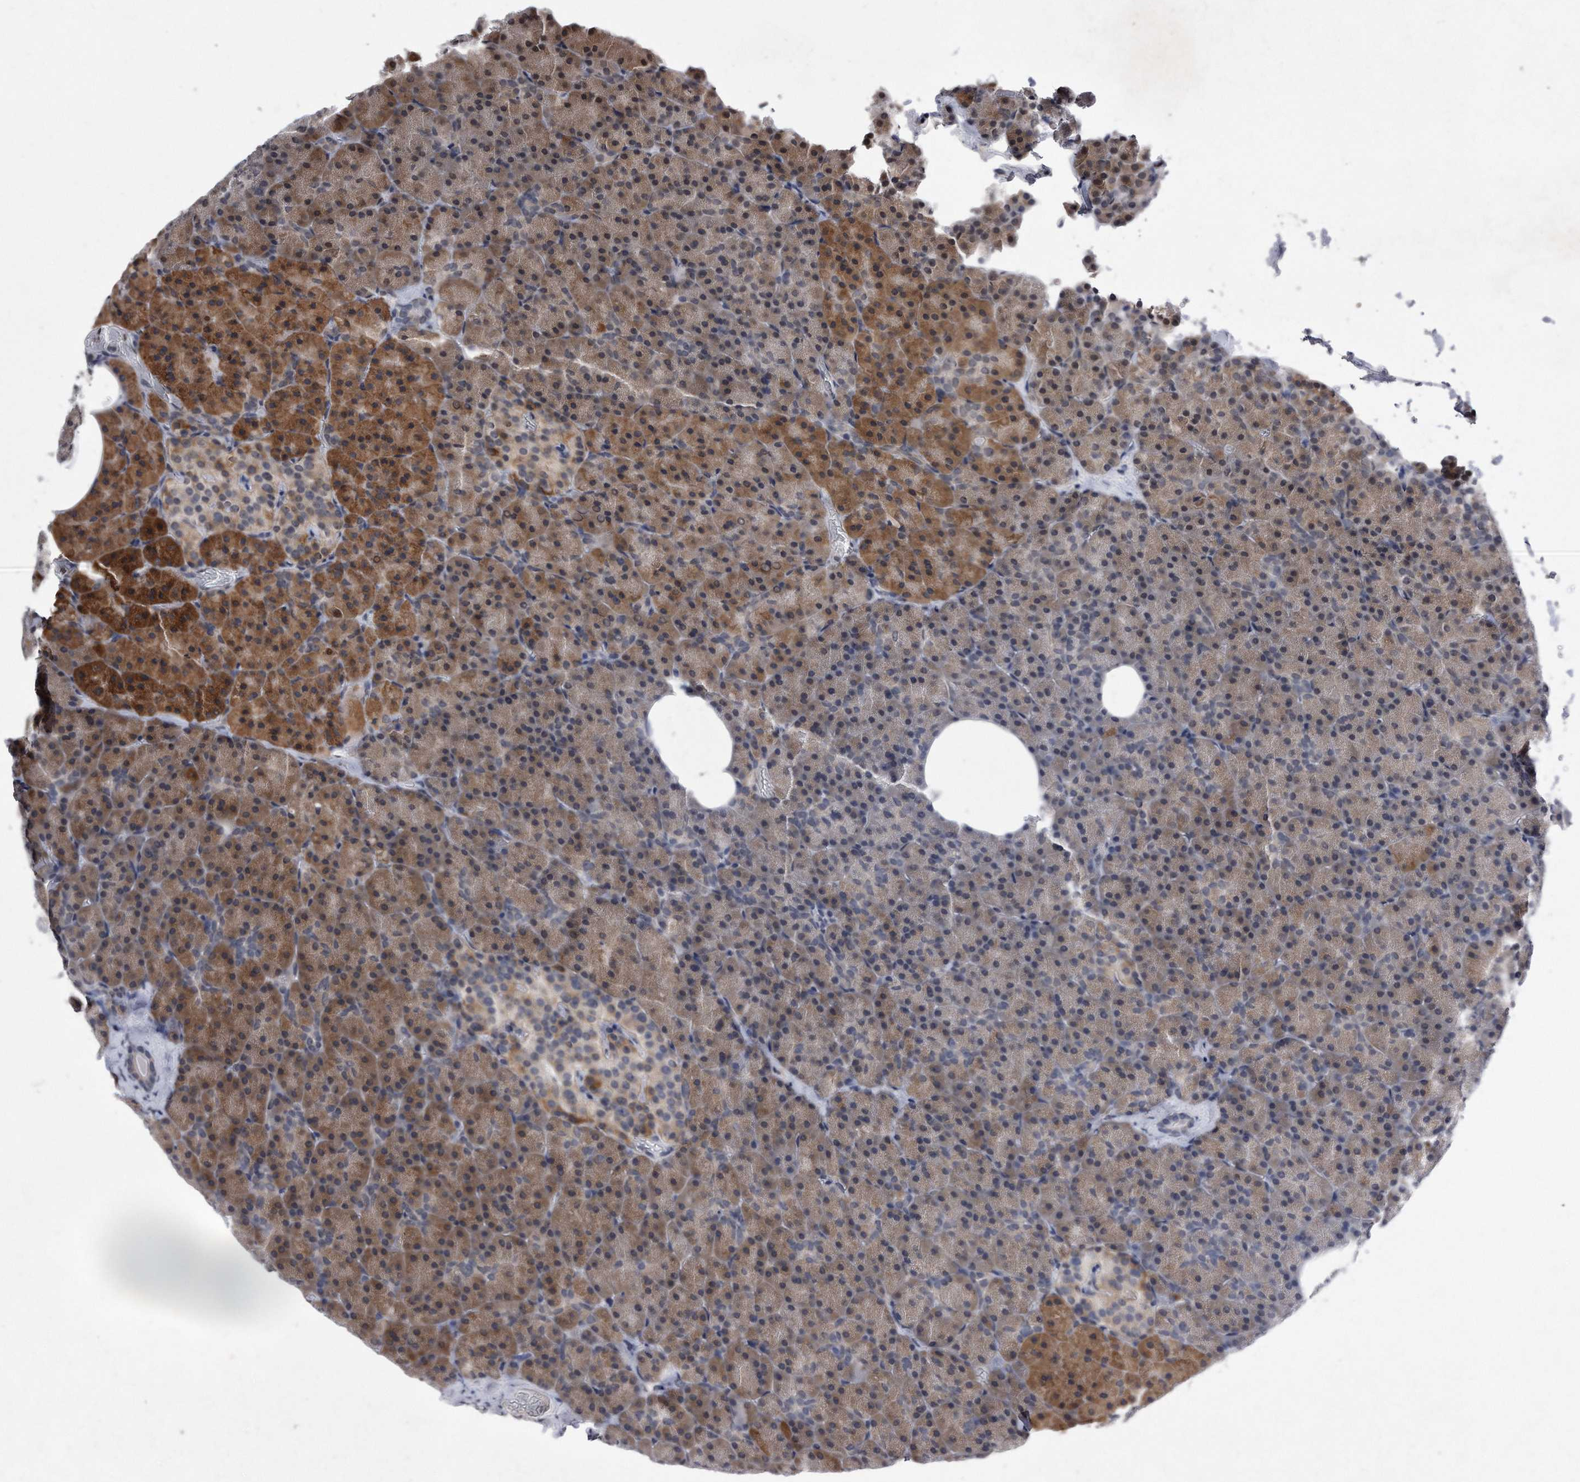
{"staining": {"intensity": "moderate", "quantity": "25%-75%", "location": "cytoplasmic/membranous"}, "tissue": "pancreas", "cell_type": "Exocrine glandular cells", "image_type": "normal", "snomed": [{"axis": "morphology", "description": "Normal tissue, NOS"}, {"axis": "morphology", "description": "Carcinoid, malignant, NOS"}, {"axis": "topography", "description": "Pancreas"}], "caption": "Protein expression by immunohistochemistry (IHC) reveals moderate cytoplasmic/membranous positivity in approximately 25%-75% of exocrine glandular cells in normal pancreas.", "gene": "DAB1", "patient": {"sex": "female", "age": 35}}